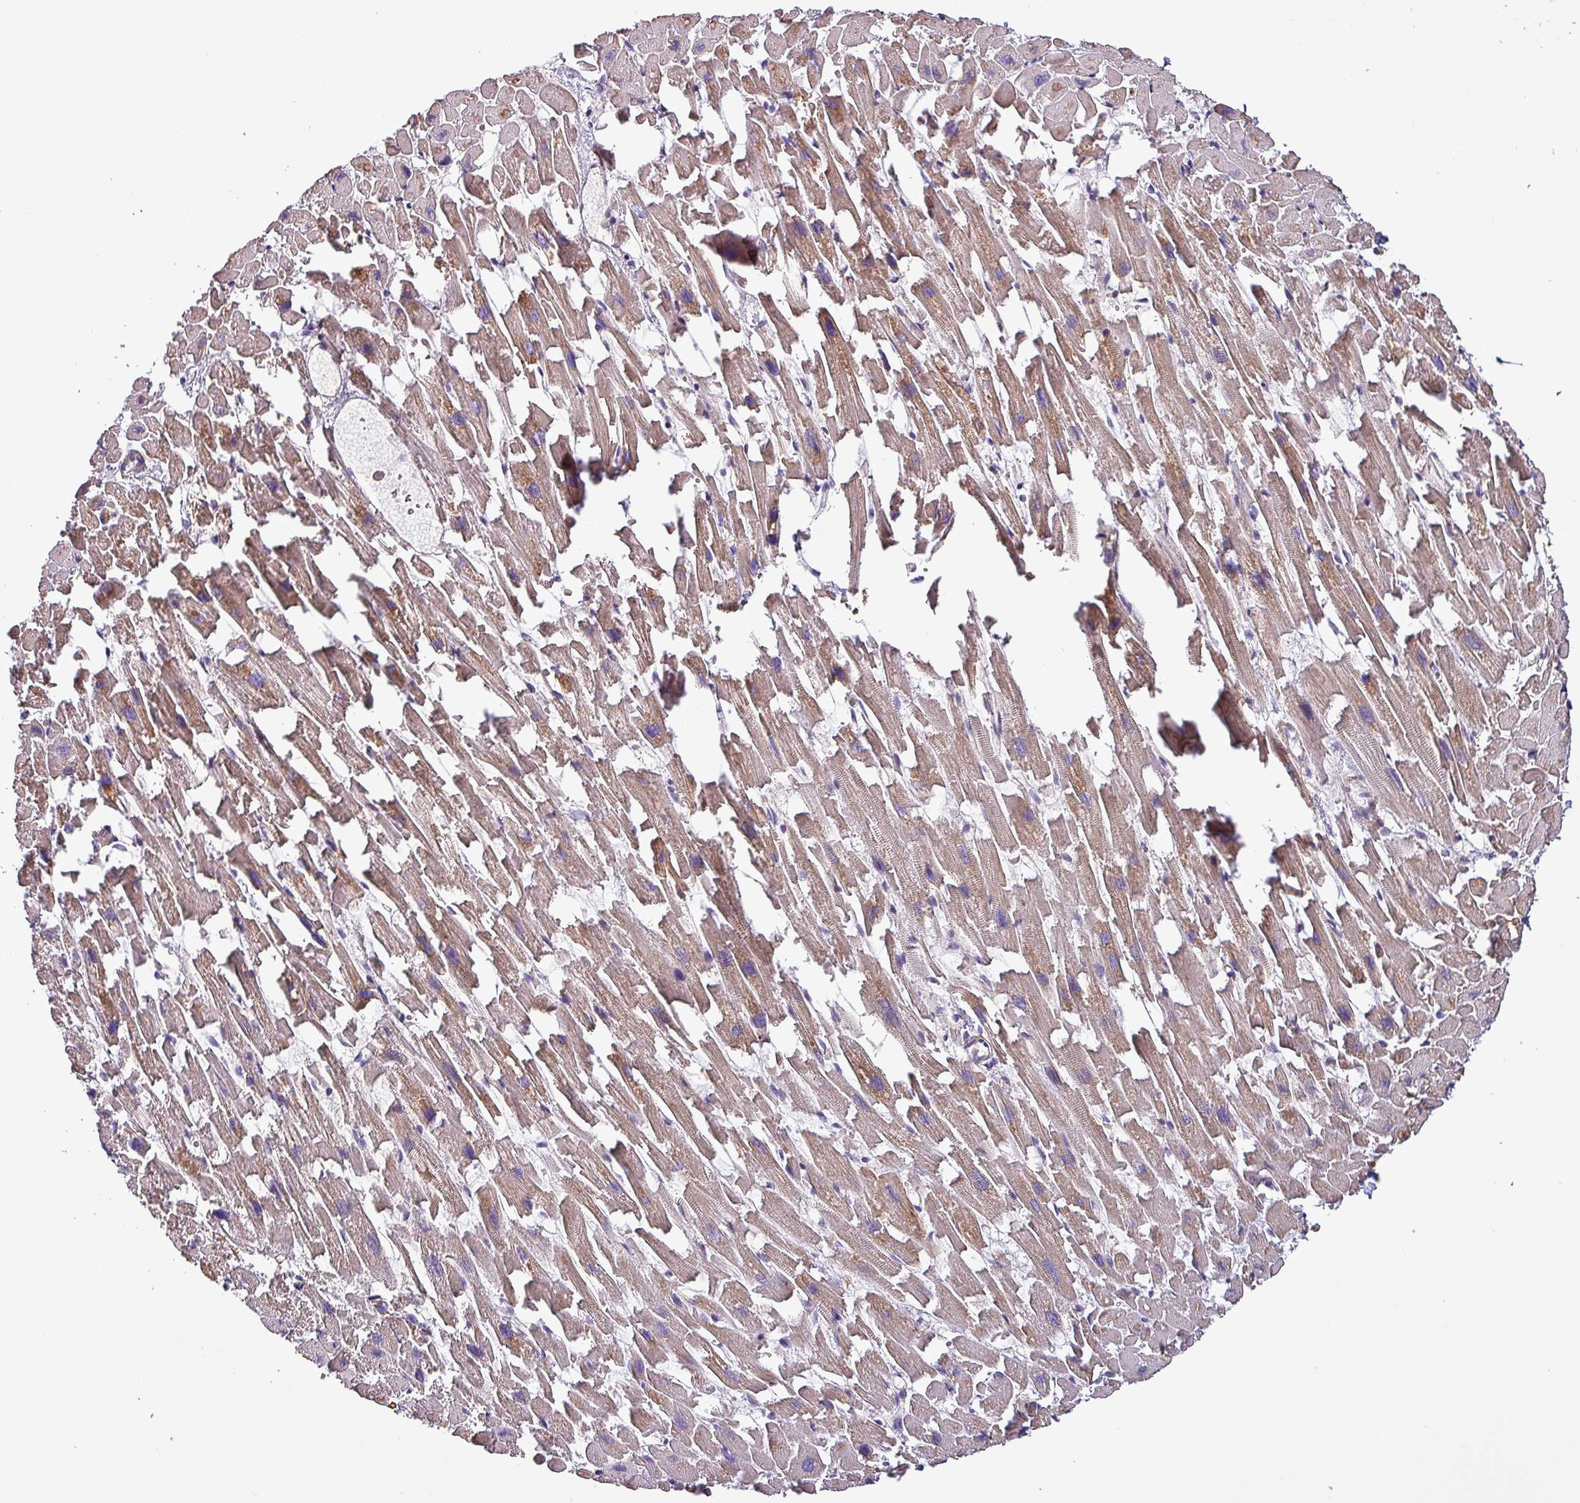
{"staining": {"intensity": "moderate", "quantity": "25%-75%", "location": "cytoplasmic/membranous"}, "tissue": "heart muscle", "cell_type": "Cardiomyocytes", "image_type": "normal", "snomed": [{"axis": "morphology", "description": "Normal tissue, NOS"}, {"axis": "topography", "description": "Heart"}], "caption": "Protein positivity by immunohistochemistry reveals moderate cytoplasmic/membranous staining in approximately 25%-75% of cardiomyocytes in benign heart muscle.", "gene": "SCIN", "patient": {"sex": "female", "age": 64}}